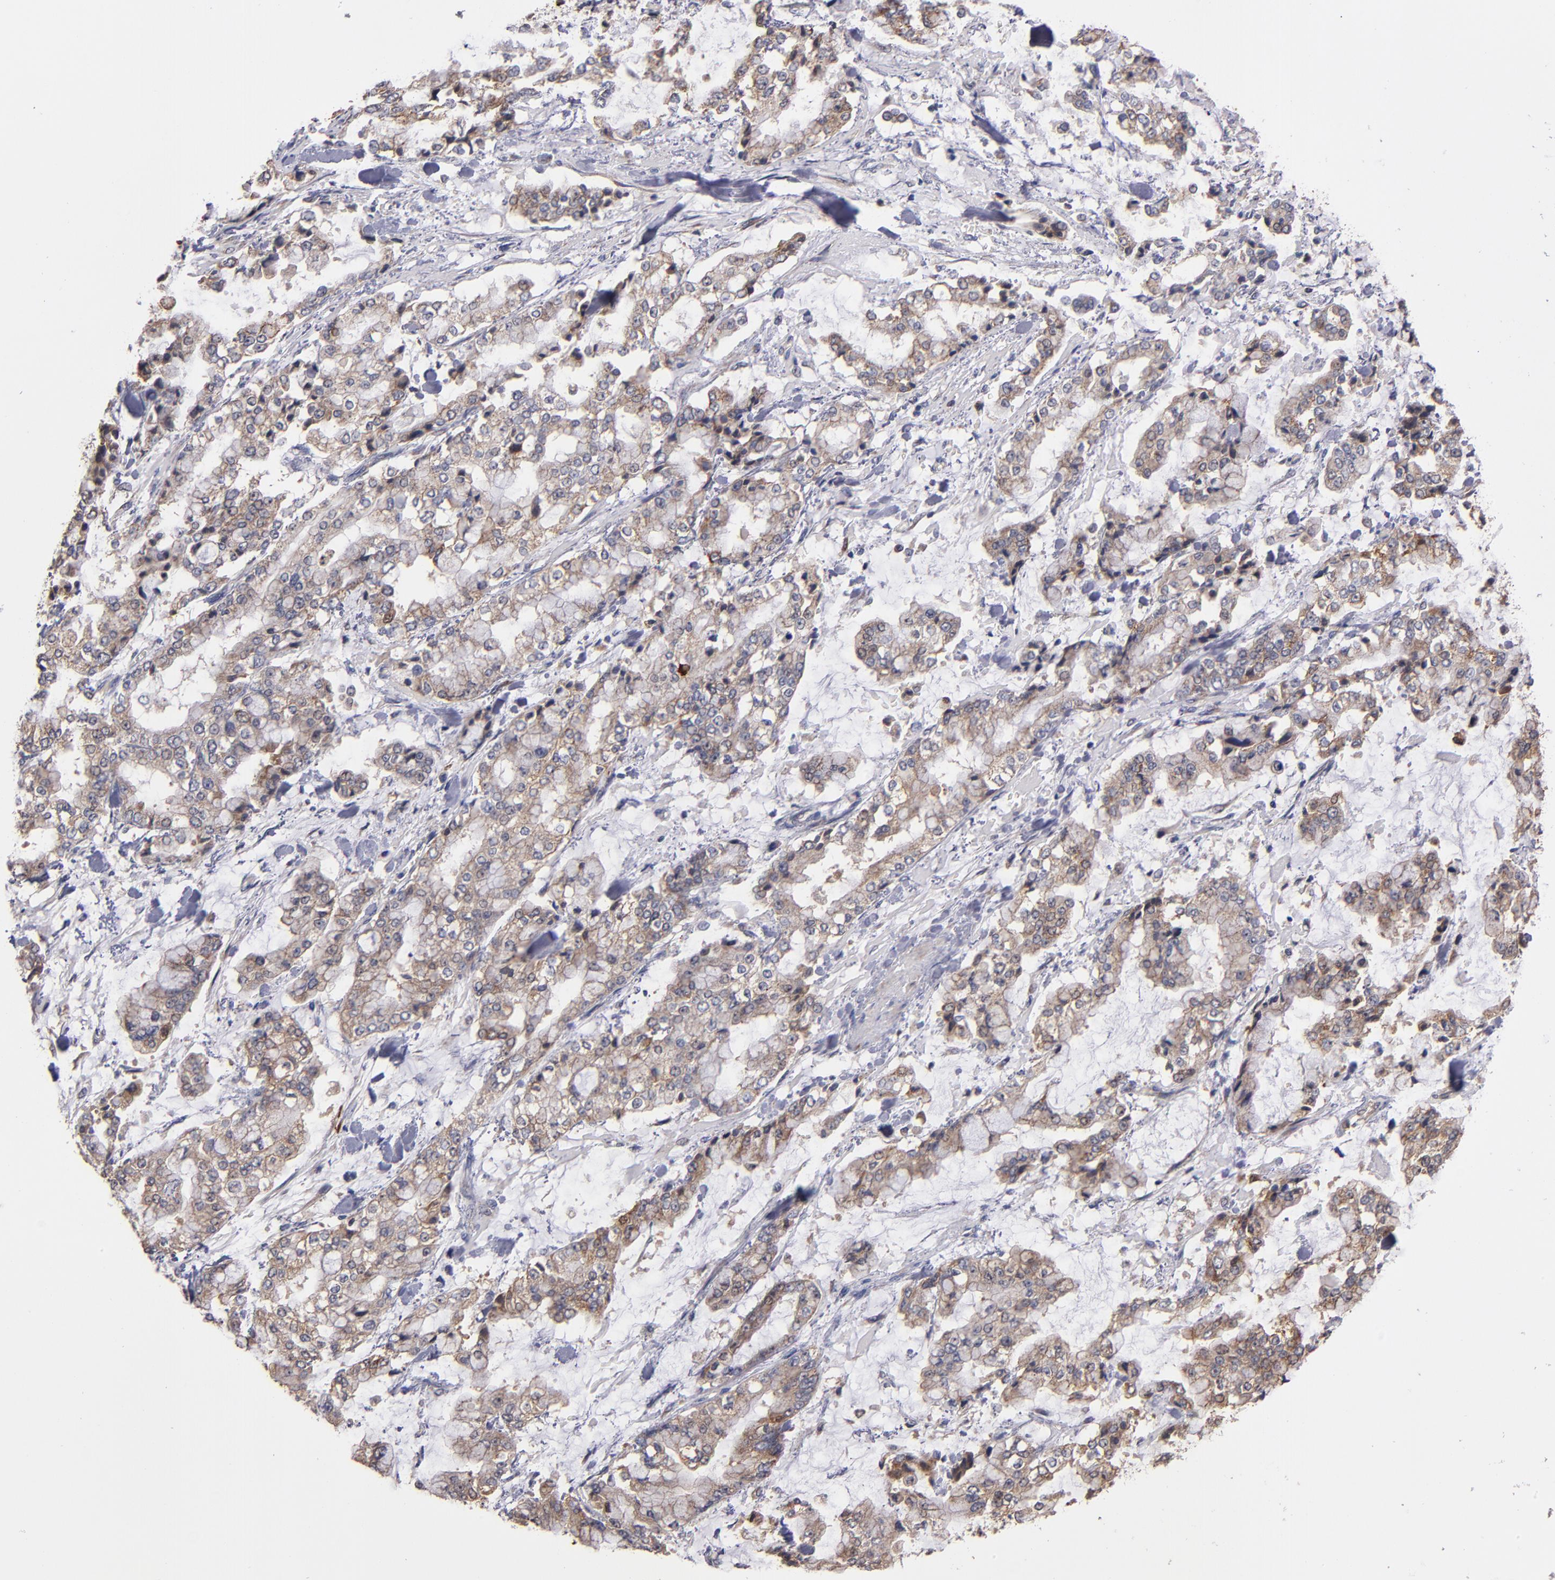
{"staining": {"intensity": "weak", "quantity": ">75%", "location": "cytoplasmic/membranous"}, "tissue": "stomach cancer", "cell_type": "Tumor cells", "image_type": "cancer", "snomed": [{"axis": "morphology", "description": "Normal tissue, NOS"}, {"axis": "morphology", "description": "Adenocarcinoma, NOS"}, {"axis": "topography", "description": "Stomach, upper"}, {"axis": "topography", "description": "Stomach"}], "caption": "There is low levels of weak cytoplasmic/membranous positivity in tumor cells of stomach cancer (adenocarcinoma), as demonstrated by immunohistochemical staining (brown color).", "gene": "DIABLO", "patient": {"sex": "male", "age": 76}}